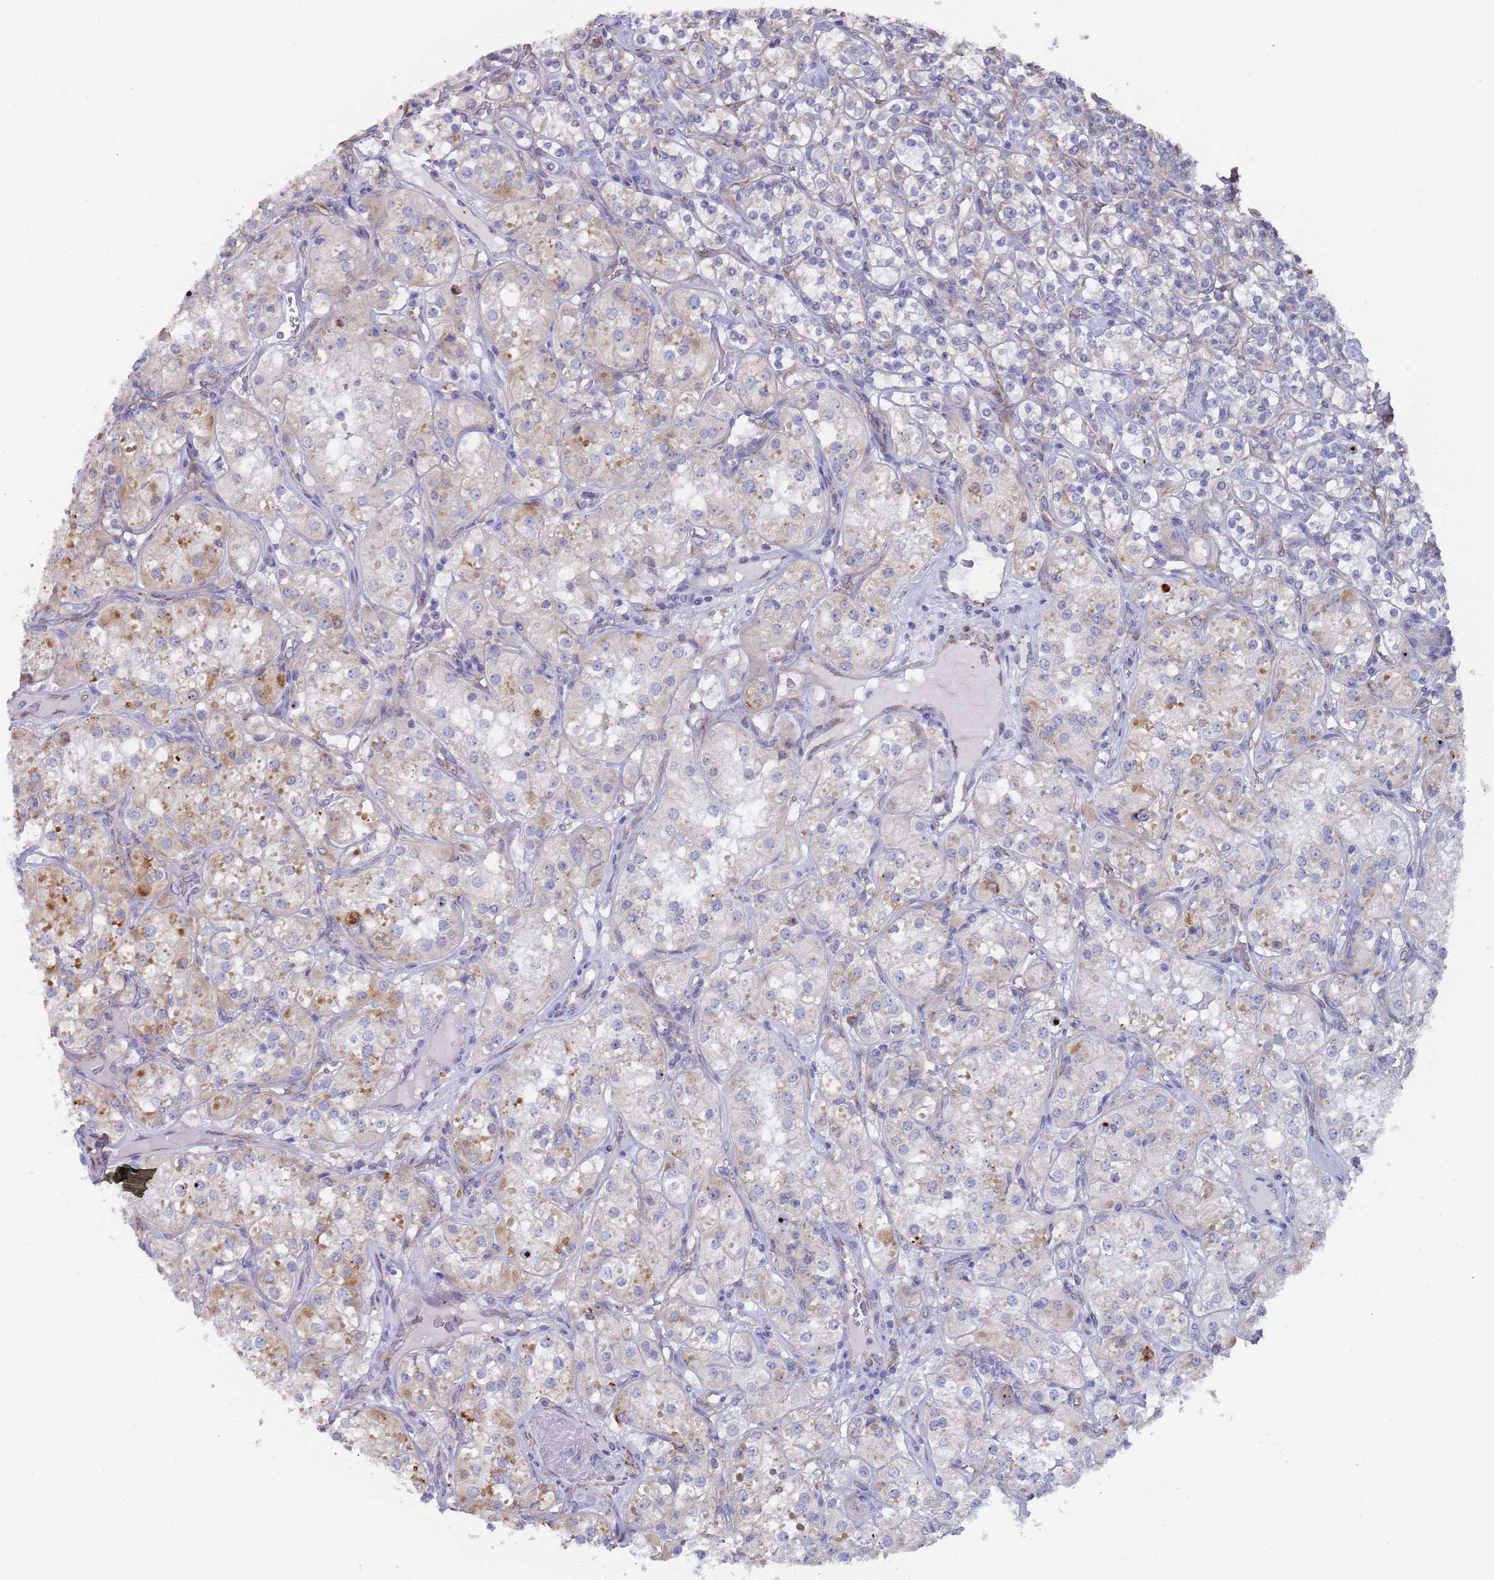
{"staining": {"intensity": "weak", "quantity": "<25%", "location": "cytoplasmic/membranous"}, "tissue": "renal cancer", "cell_type": "Tumor cells", "image_type": "cancer", "snomed": [{"axis": "morphology", "description": "Adenocarcinoma, NOS"}, {"axis": "topography", "description": "Kidney"}], "caption": "Immunohistochemistry (IHC) histopathology image of human renal cancer (adenocarcinoma) stained for a protein (brown), which demonstrates no staining in tumor cells.", "gene": "ZNF844", "patient": {"sex": "male", "age": 77}}